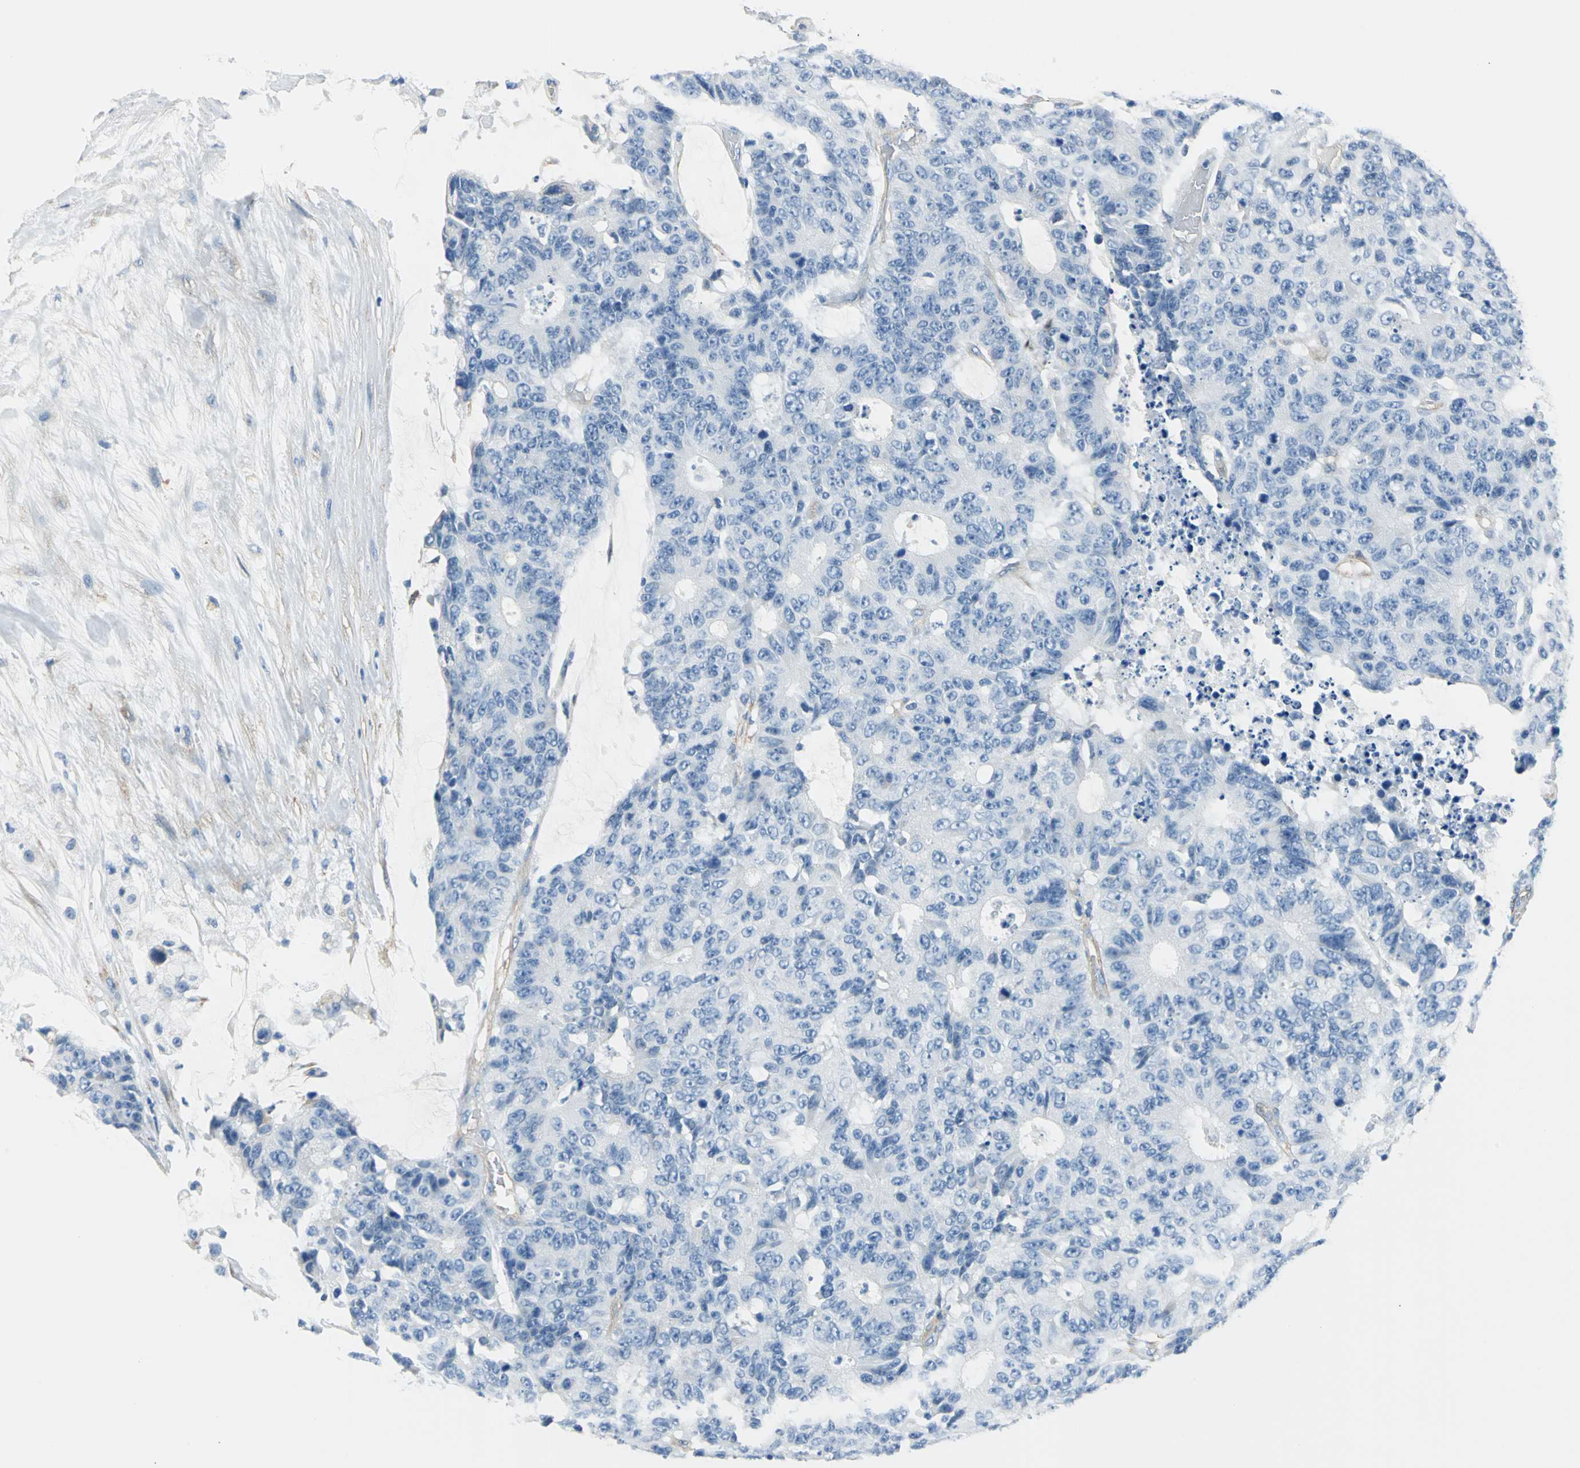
{"staining": {"intensity": "negative", "quantity": "none", "location": "none"}, "tissue": "colorectal cancer", "cell_type": "Tumor cells", "image_type": "cancer", "snomed": [{"axis": "morphology", "description": "Adenocarcinoma, NOS"}, {"axis": "topography", "description": "Colon"}], "caption": "DAB (3,3'-diaminobenzidine) immunohistochemical staining of colorectal adenocarcinoma demonstrates no significant positivity in tumor cells. Brightfield microscopy of IHC stained with DAB (3,3'-diaminobenzidine) (brown) and hematoxylin (blue), captured at high magnification.", "gene": "AKAP12", "patient": {"sex": "female", "age": 86}}